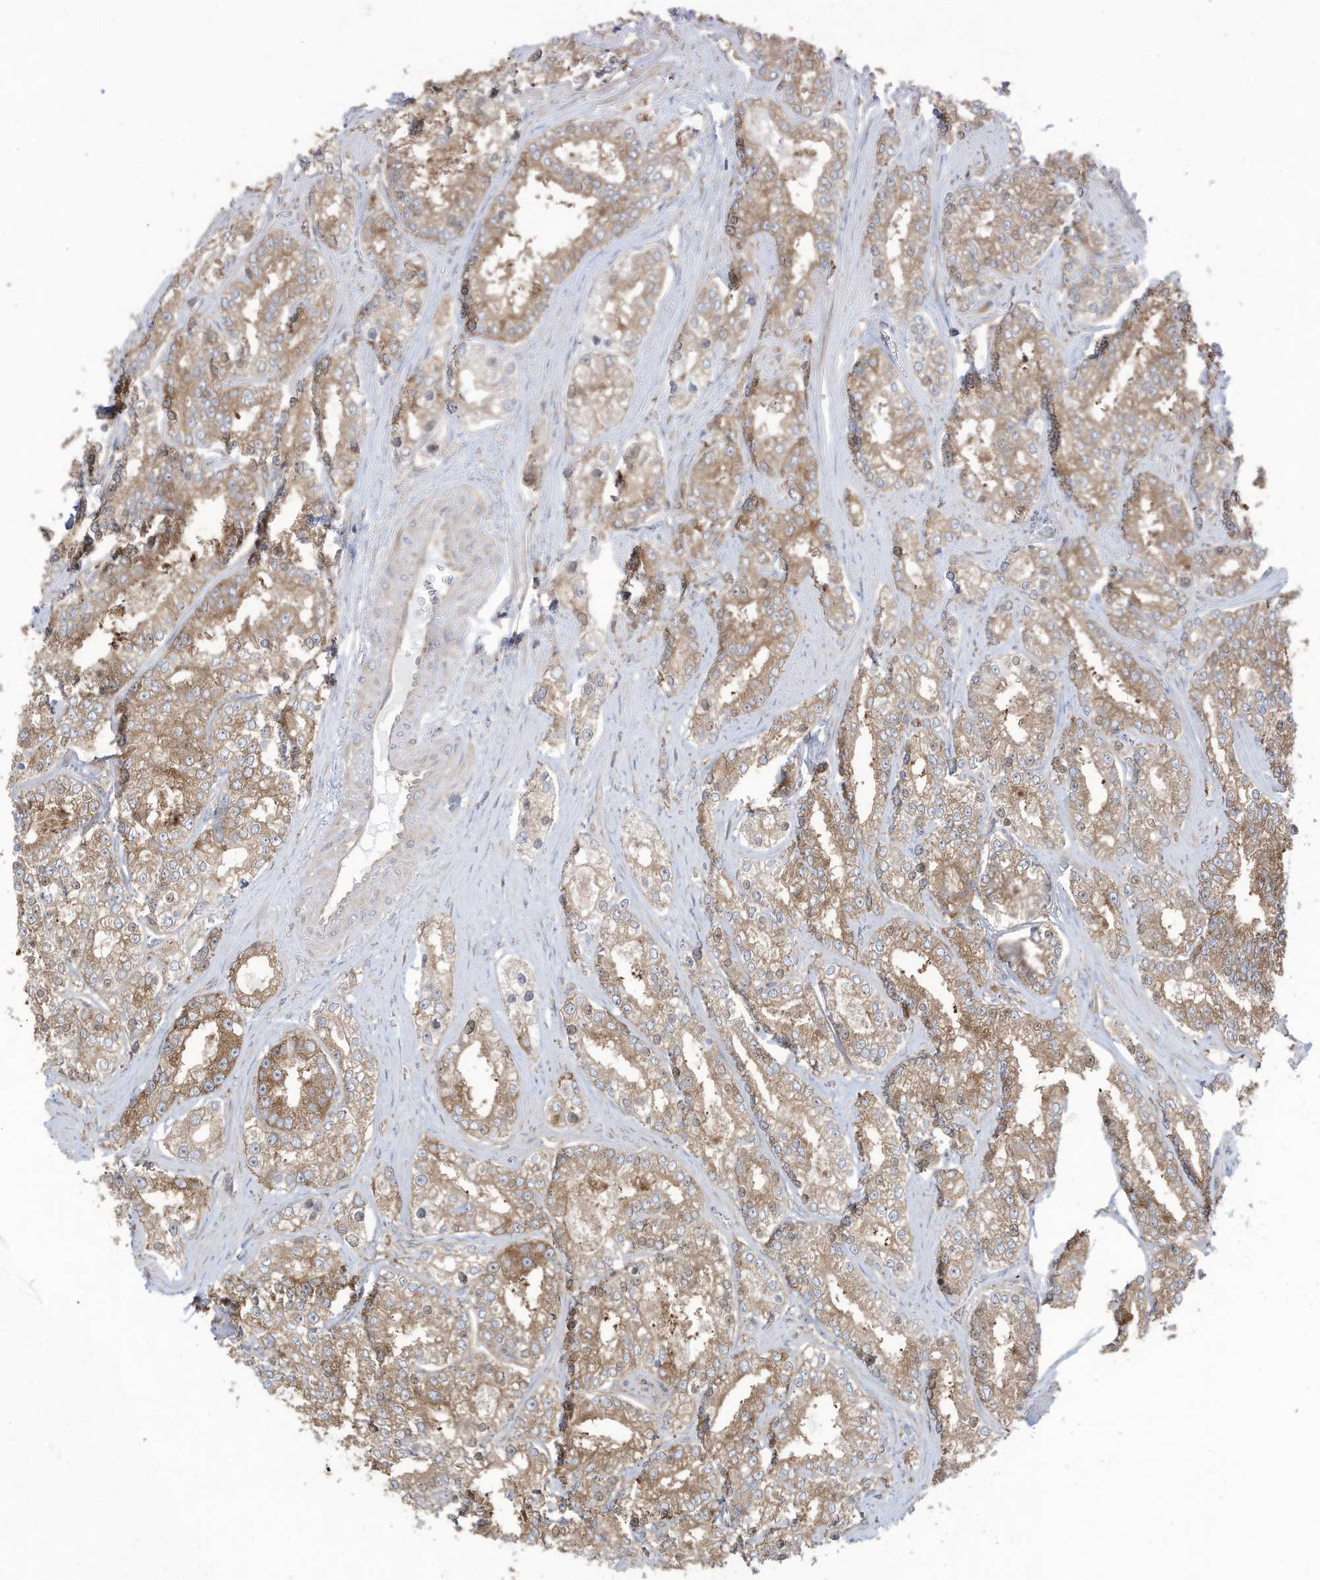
{"staining": {"intensity": "moderate", "quantity": "25%-75%", "location": "cytoplasmic/membranous"}, "tissue": "prostate cancer", "cell_type": "Tumor cells", "image_type": "cancer", "snomed": [{"axis": "morphology", "description": "Normal tissue, NOS"}, {"axis": "morphology", "description": "Adenocarcinoma, High grade"}, {"axis": "topography", "description": "Prostate"}], "caption": "IHC (DAB (3,3'-diaminobenzidine)) staining of prostate cancer (high-grade adenocarcinoma) reveals moderate cytoplasmic/membranous protein positivity in approximately 25%-75% of tumor cells.", "gene": "OLA1", "patient": {"sex": "male", "age": 83}}